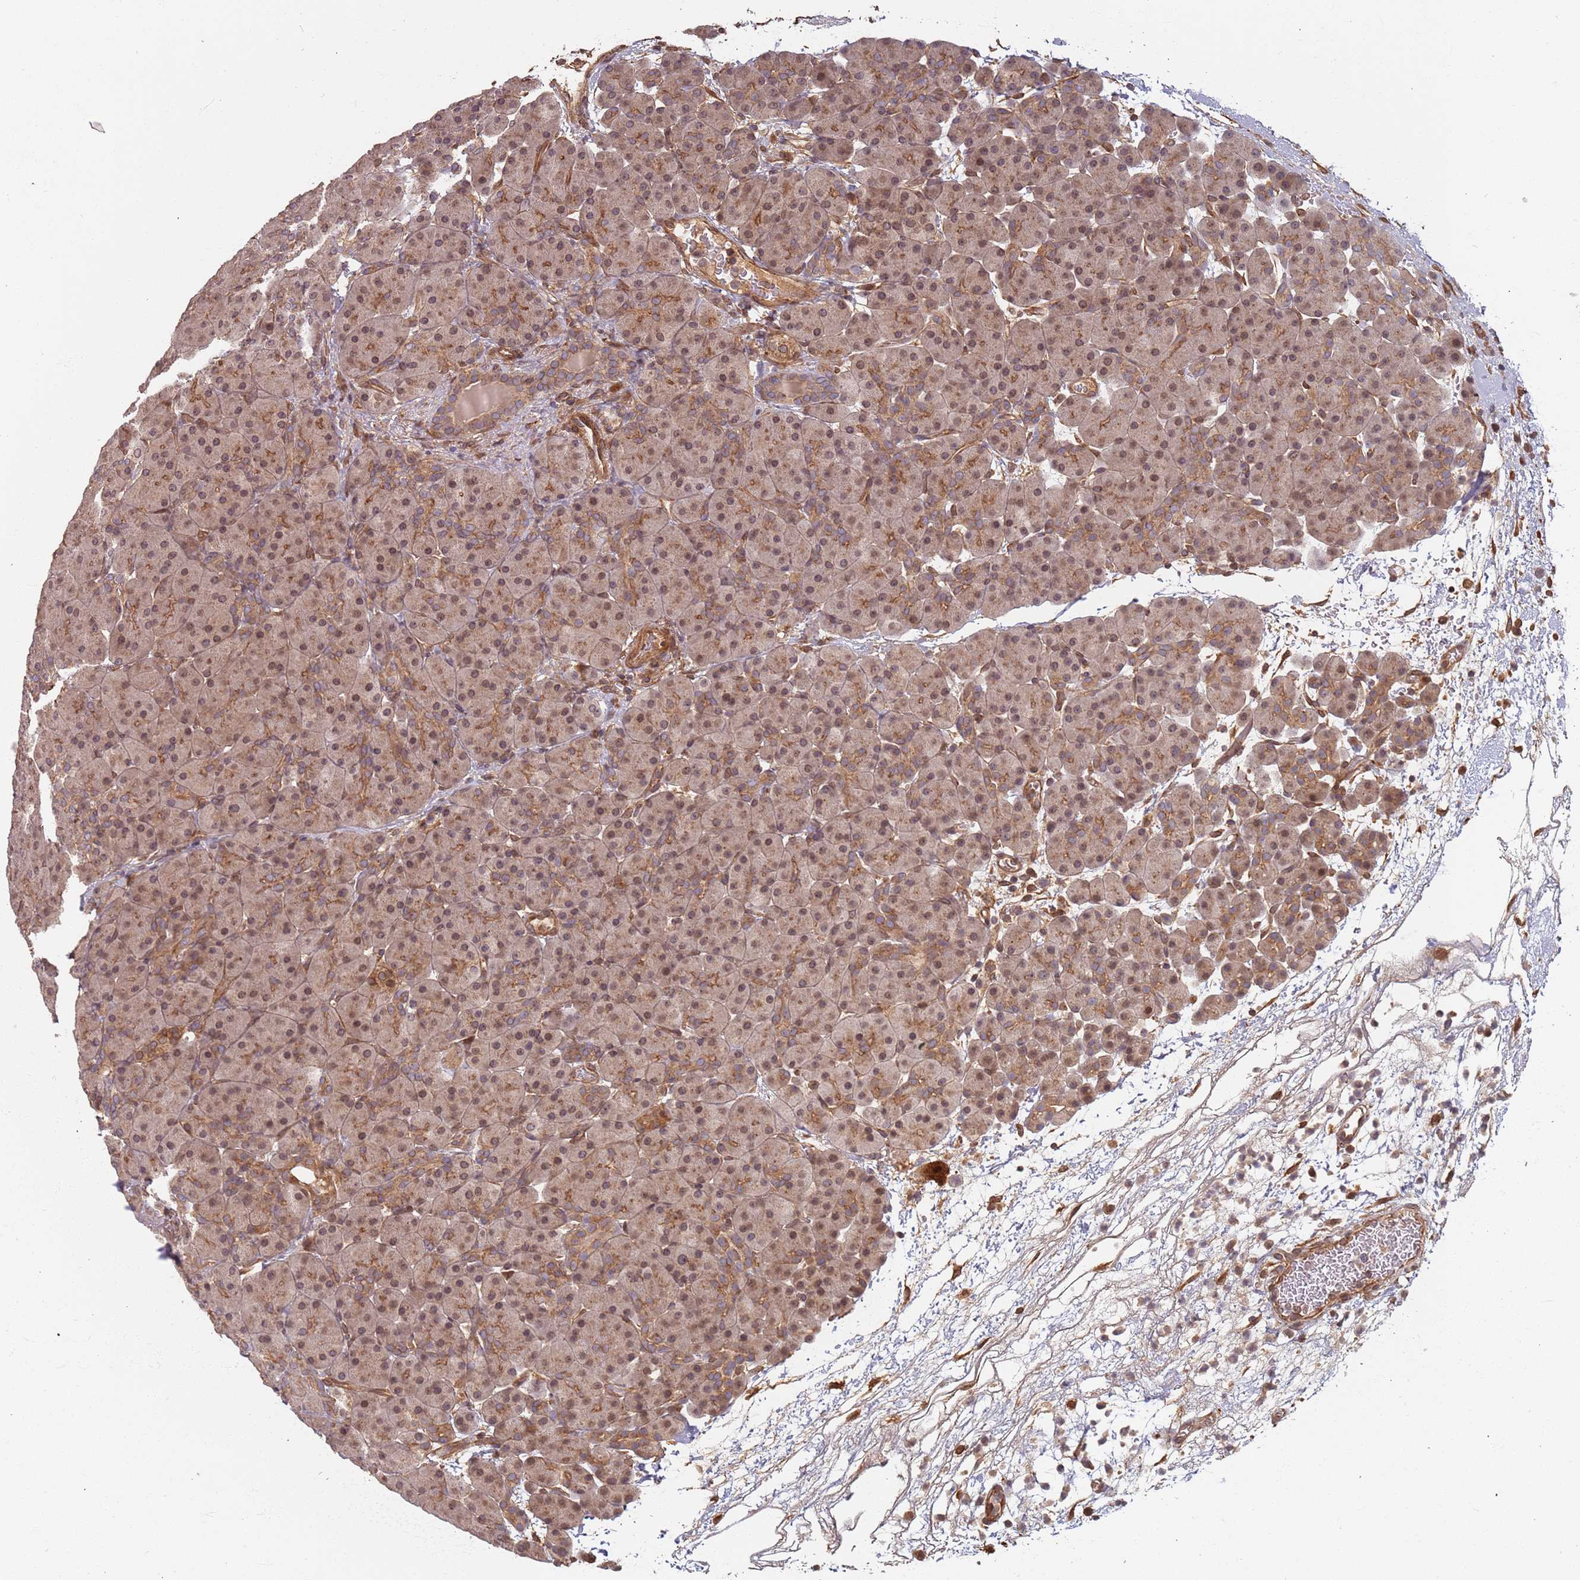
{"staining": {"intensity": "weak", "quantity": ">75%", "location": "cytoplasmic/membranous"}, "tissue": "pancreas", "cell_type": "Exocrine glandular cells", "image_type": "normal", "snomed": [{"axis": "morphology", "description": "Normal tissue, NOS"}, {"axis": "topography", "description": "Pancreas"}], "caption": "Immunohistochemical staining of benign pancreas displays weak cytoplasmic/membranous protein expression in approximately >75% of exocrine glandular cells.", "gene": "SDCCAG8", "patient": {"sex": "male", "age": 66}}